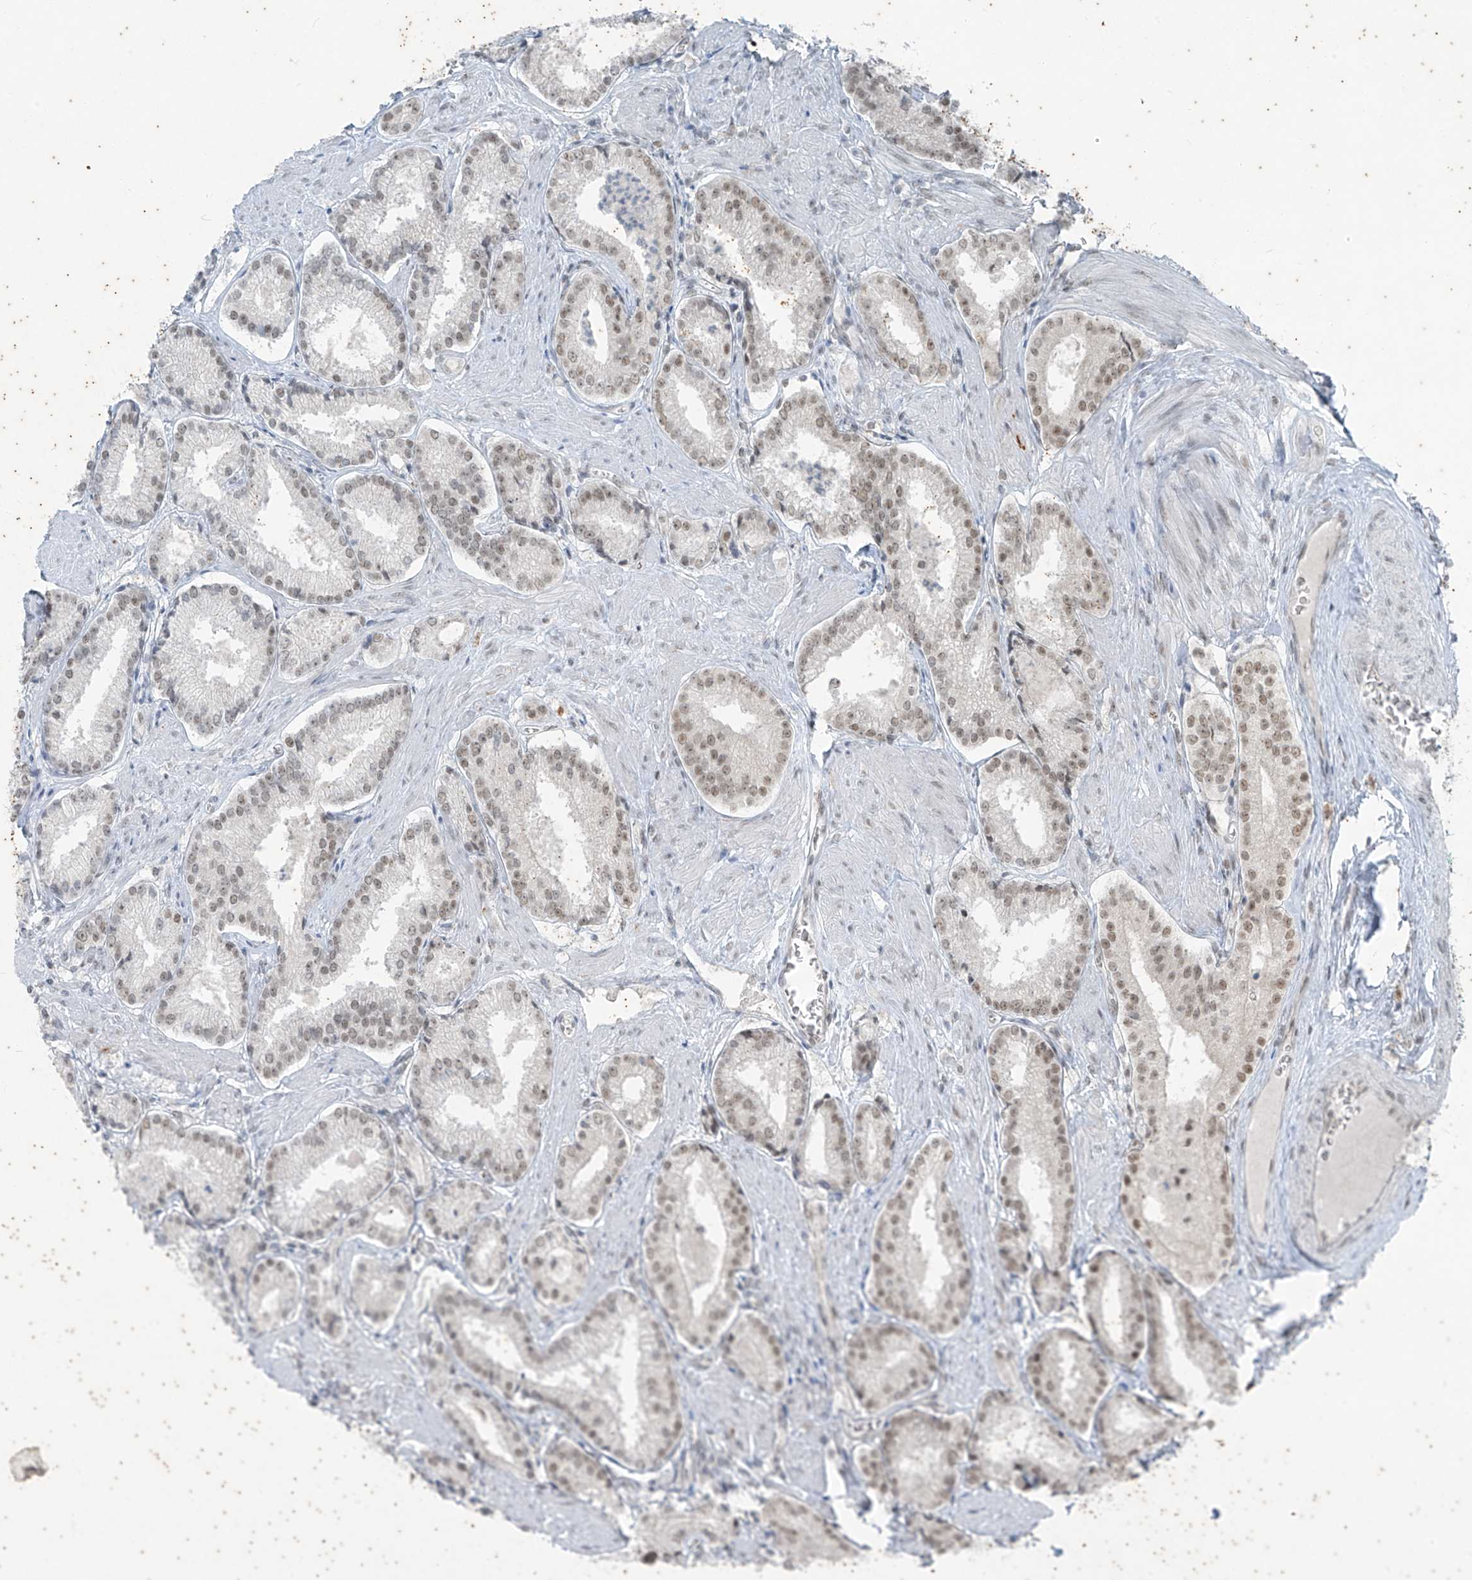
{"staining": {"intensity": "weak", "quantity": "25%-75%", "location": "nuclear"}, "tissue": "prostate cancer", "cell_type": "Tumor cells", "image_type": "cancer", "snomed": [{"axis": "morphology", "description": "Adenocarcinoma, Low grade"}, {"axis": "topography", "description": "Prostate"}], "caption": "Protein positivity by immunohistochemistry displays weak nuclear expression in approximately 25%-75% of tumor cells in prostate low-grade adenocarcinoma.", "gene": "ZNF354B", "patient": {"sex": "male", "age": 54}}